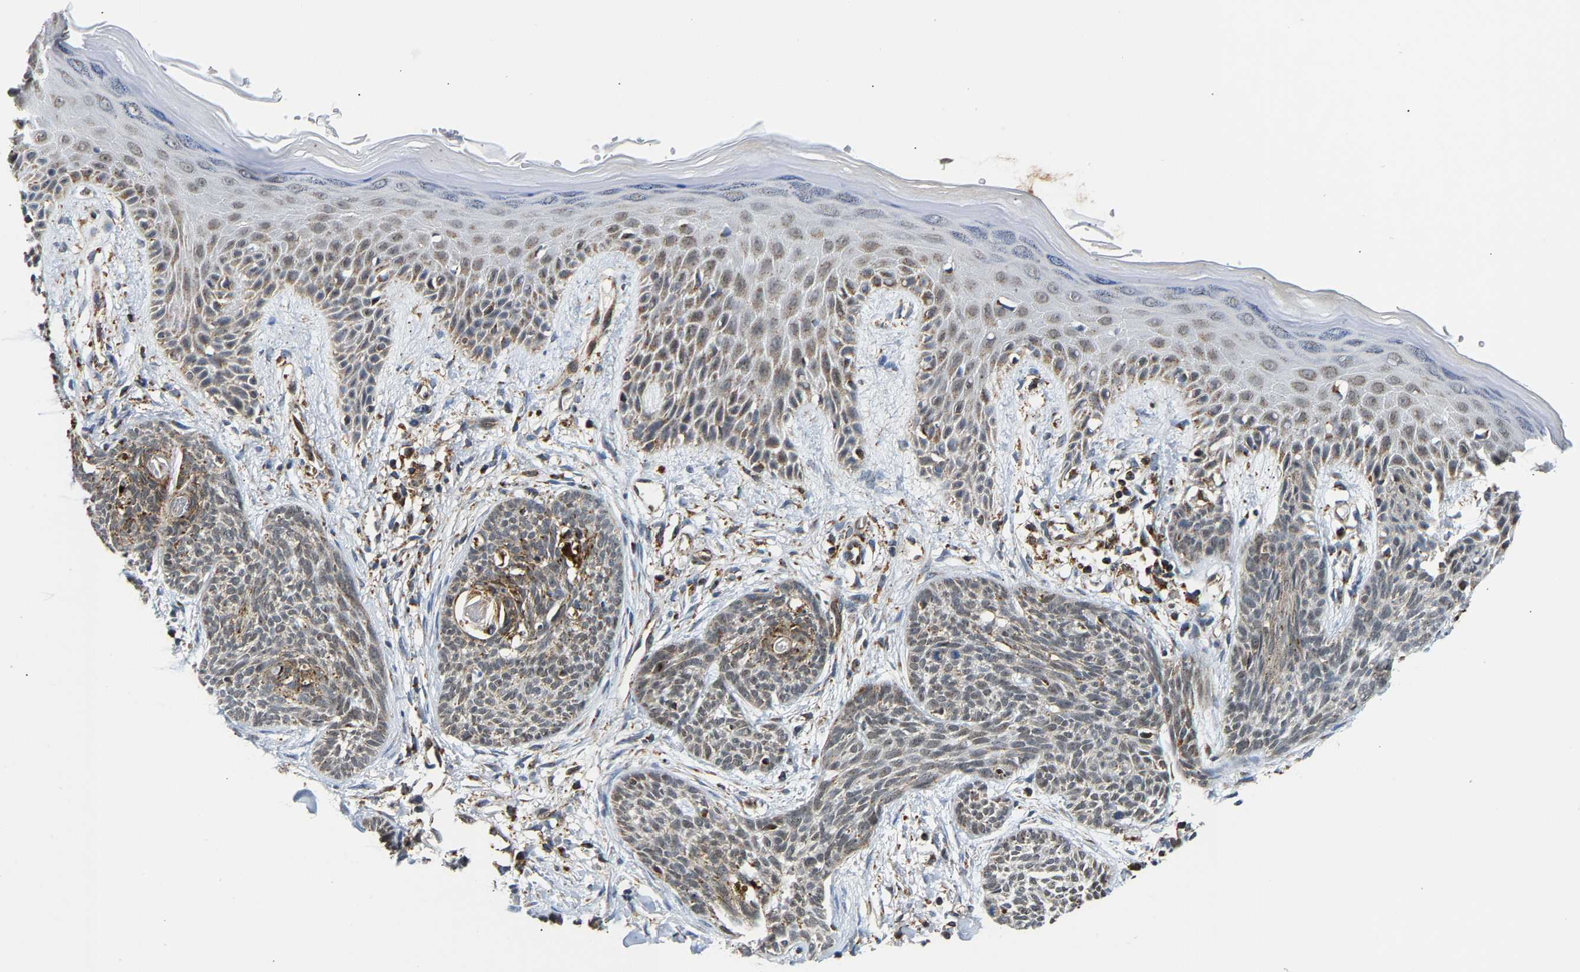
{"staining": {"intensity": "weak", "quantity": "25%-75%", "location": "cytoplasmic/membranous"}, "tissue": "skin cancer", "cell_type": "Tumor cells", "image_type": "cancer", "snomed": [{"axis": "morphology", "description": "Basal cell carcinoma"}, {"axis": "topography", "description": "Skin"}], "caption": "Weak cytoplasmic/membranous protein expression is identified in approximately 25%-75% of tumor cells in basal cell carcinoma (skin).", "gene": "GIMAP7", "patient": {"sex": "female", "age": 59}}